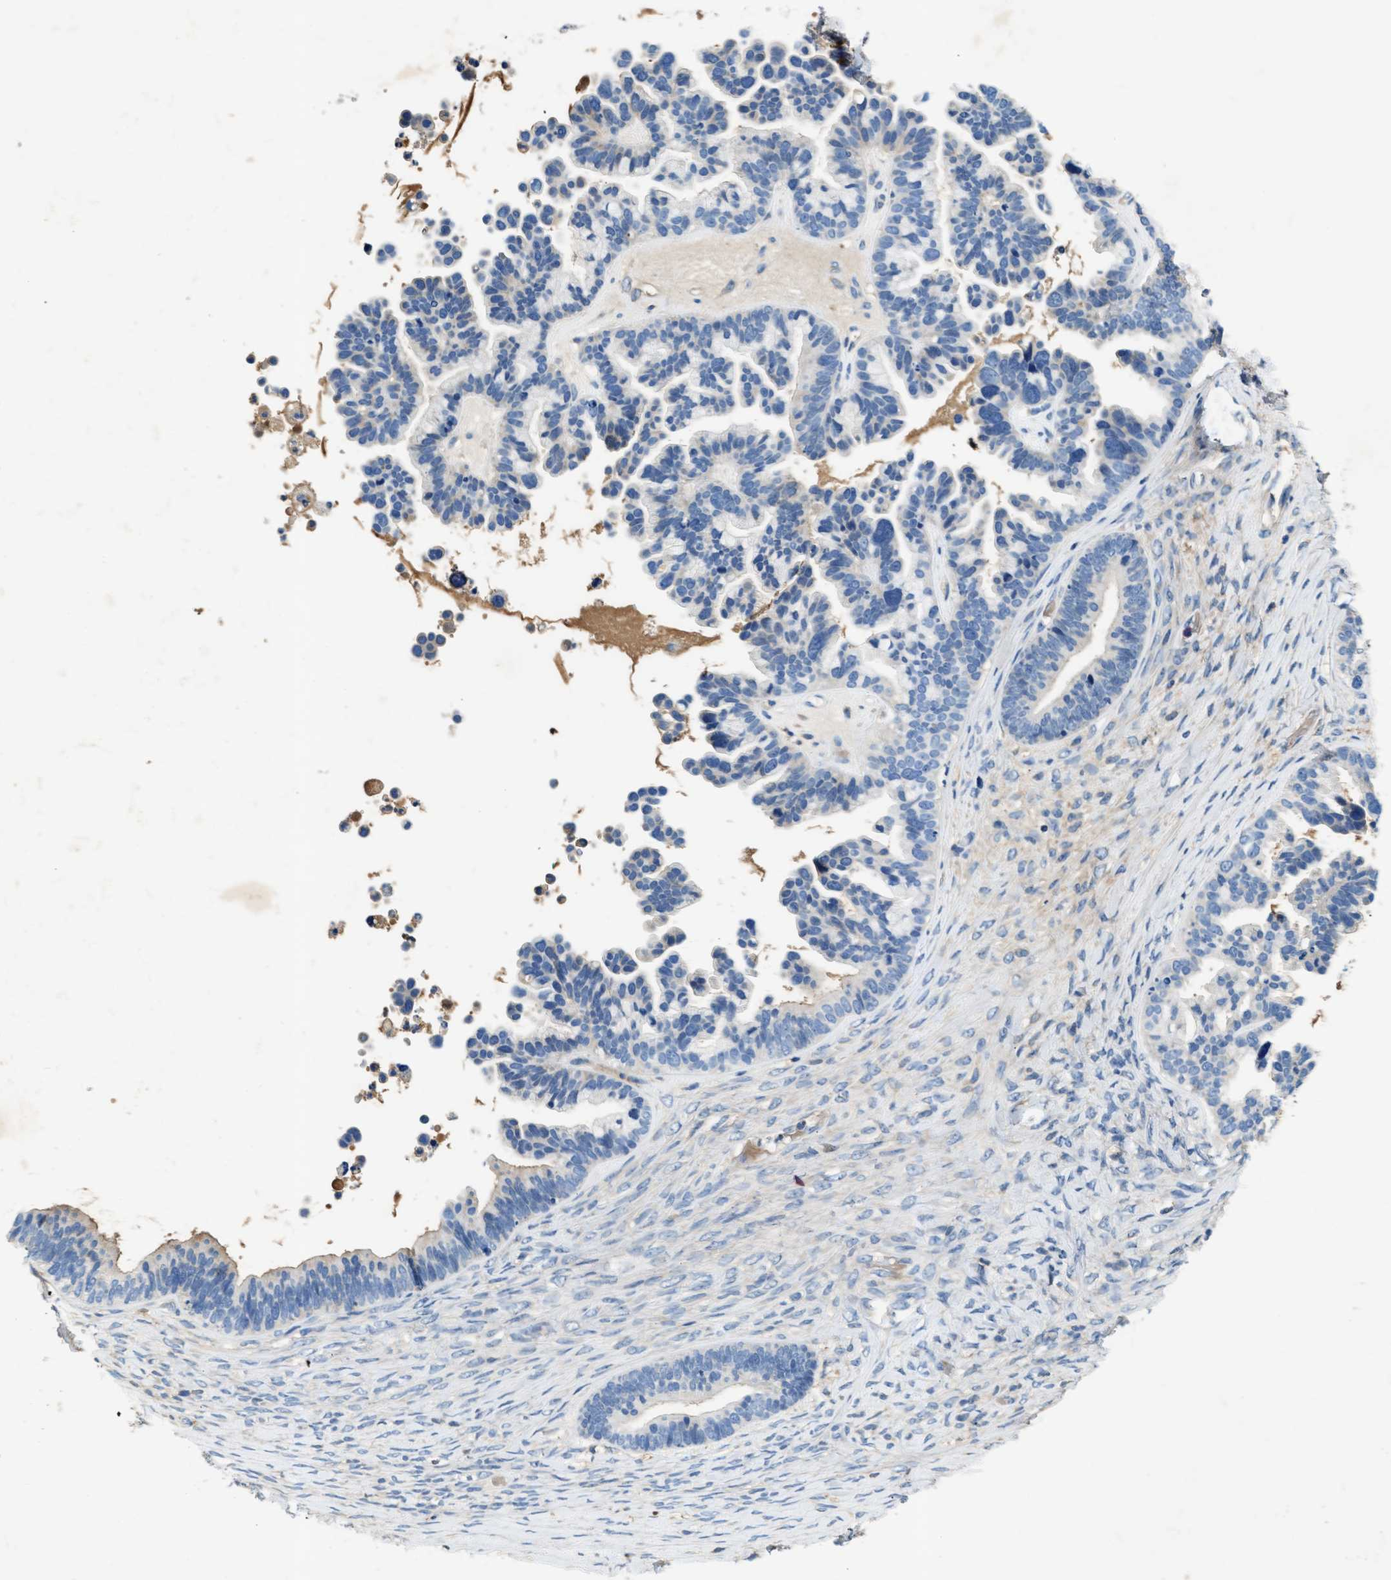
{"staining": {"intensity": "negative", "quantity": "none", "location": "none"}, "tissue": "ovarian cancer", "cell_type": "Tumor cells", "image_type": "cancer", "snomed": [{"axis": "morphology", "description": "Cystadenocarcinoma, serous, NOS"}, {"axis": "topography", "description": "Ovary"}], "caption": "Tumor cells are negative for protein expression in human serous cystadenocarcinoma (ovarian).", "gene": "RWDD2B", "patient": {"sex": "female", "age": 56}}